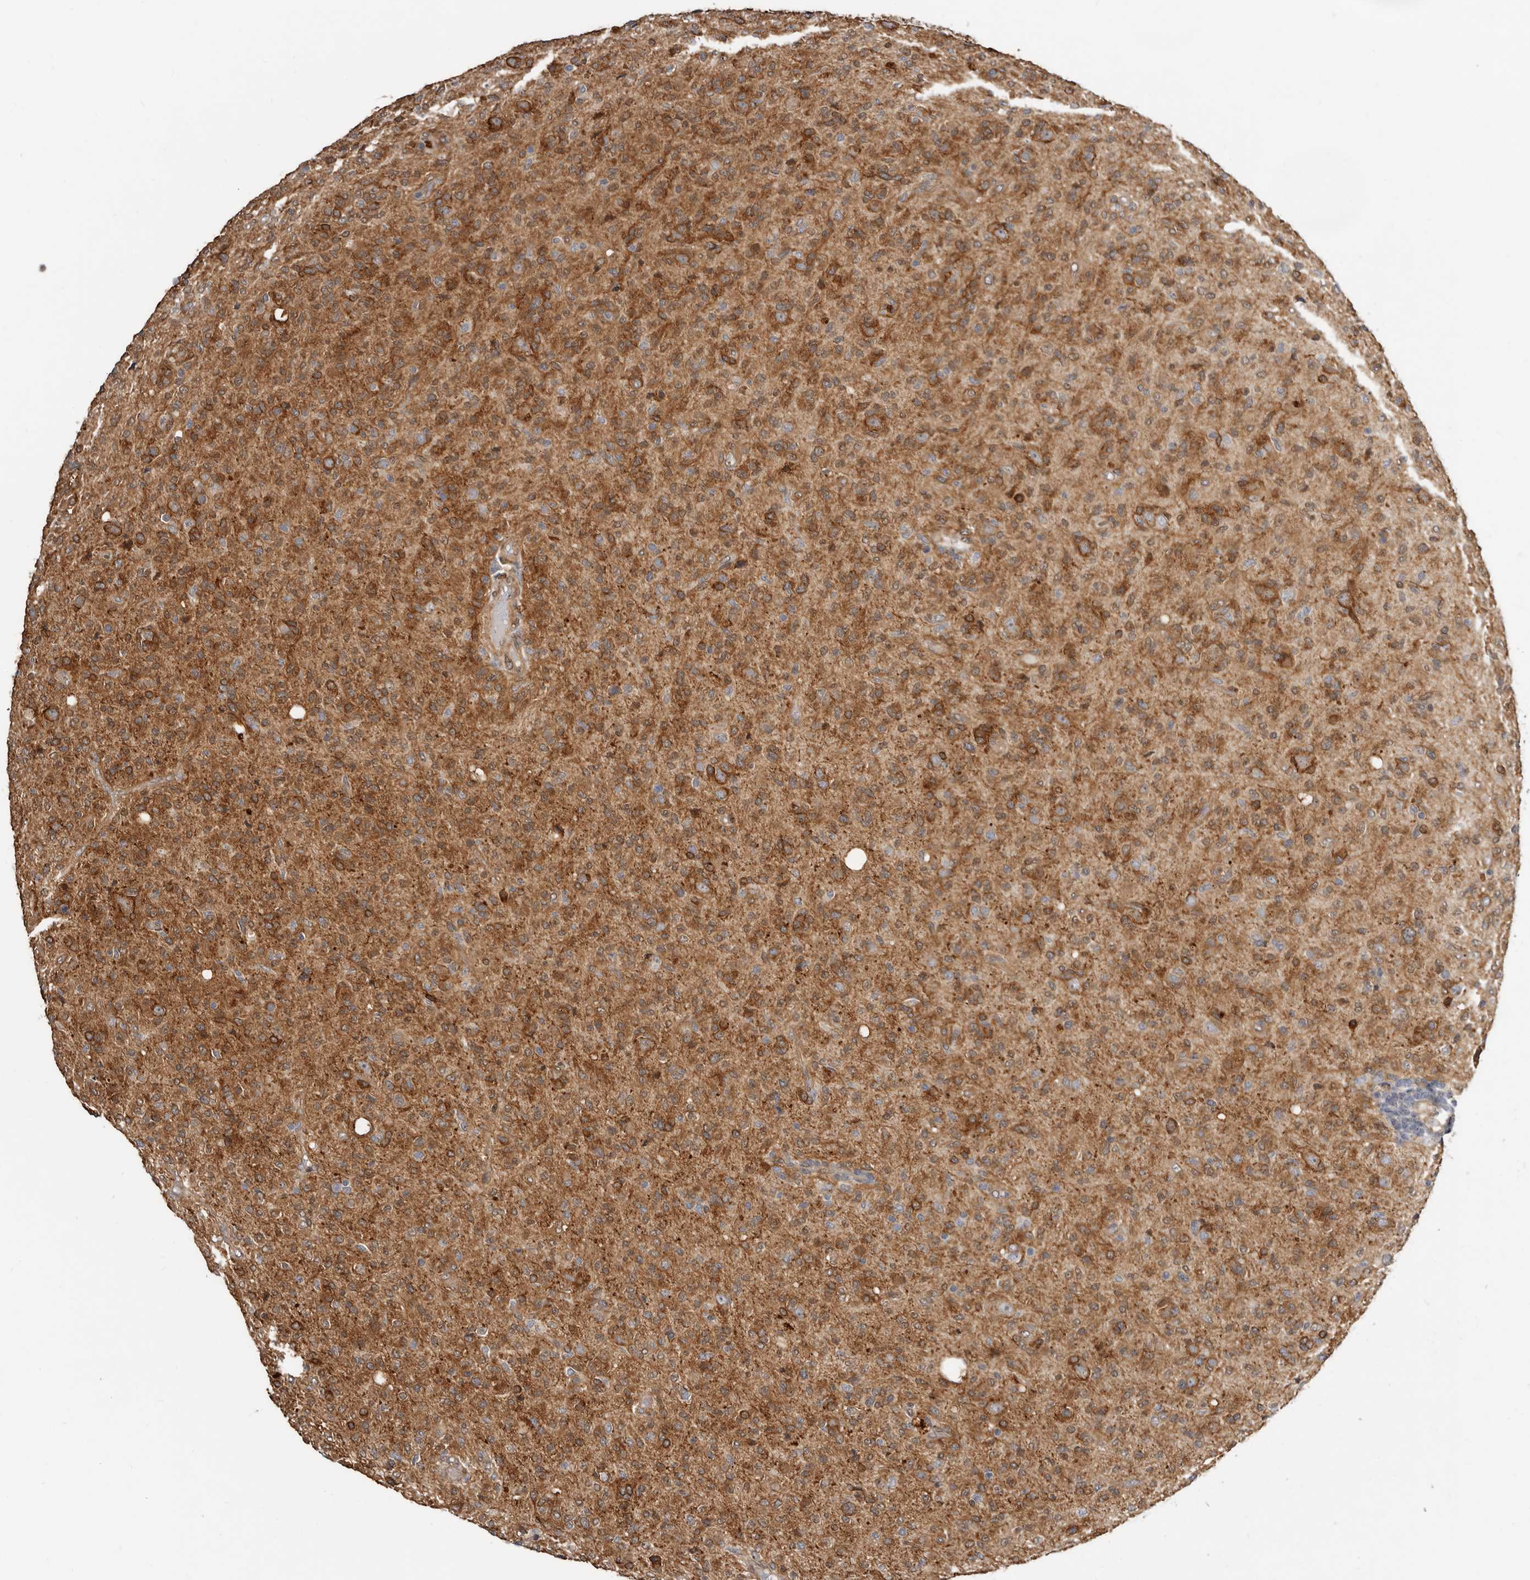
{"staining": {"intensity": "moderate", "quantity": ">75%", "location": "cytoplasmic/membranous"}, "tissue": "glioma", "cell_type": "Tumor cells", "image_type": "cancer", "snomed": [{"axis": "morphology", "description": "Glioma, malignant, High grade"}, {"axis": "topography", "description": "Brain"}], "caption": "Approximately >75% of tumor cells in glioma exhibit moderate cytoplasmic/membranous protein positivity as visualized by brown immunohistochemical staining.", "gene": "SBDS", "patient": {"sex": "female", "age": 57}}